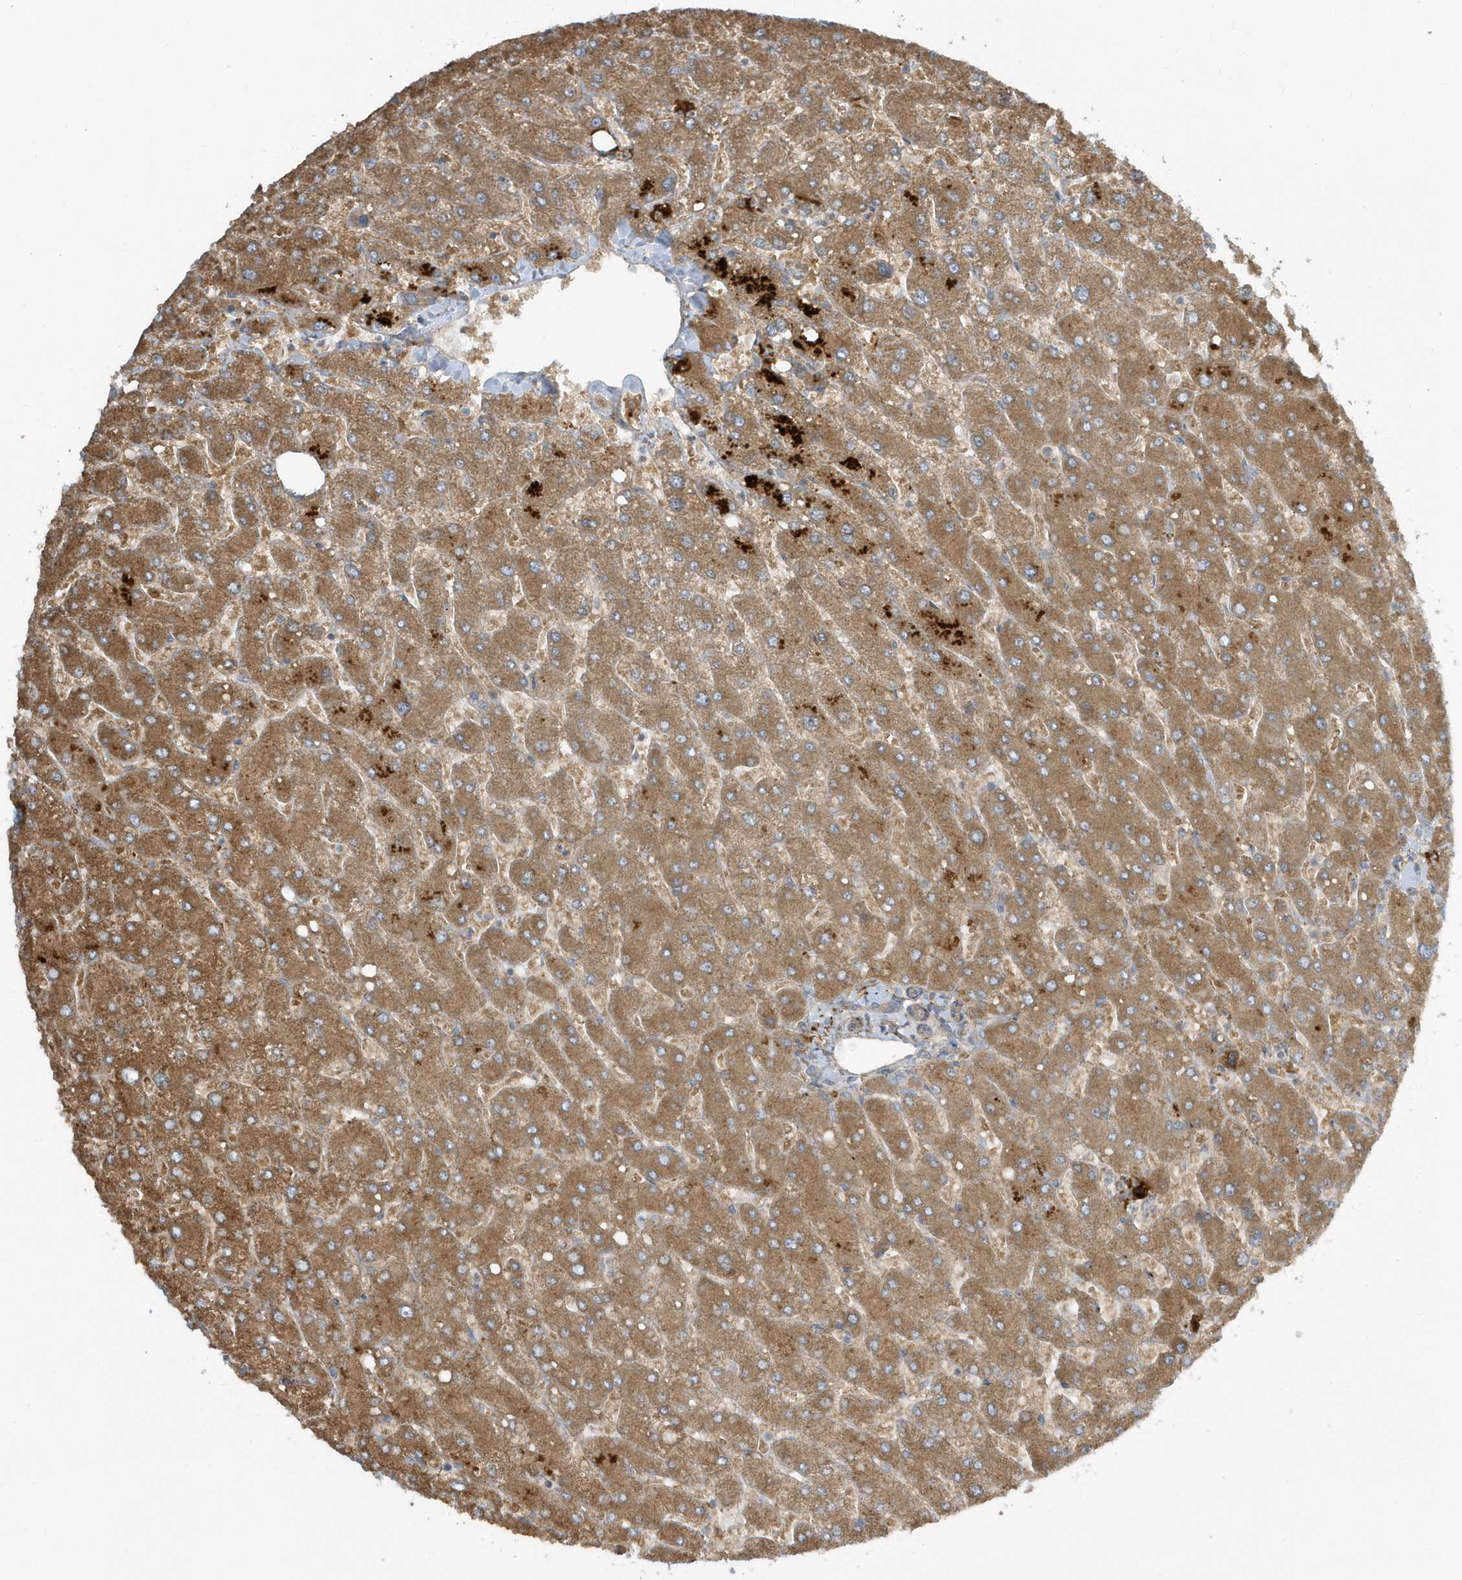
{"staining": {"intensity": "weak", "quantity": "<25%", "location": "cytoplasmic/membranous"}, "tissue": "liver", "cell_type": "Cholangiocytes", "image_type": "normal", "snomed": [{"axis": "morphology", "description": "Normal tissue, NOS"}, {"axis": "topography", "description": "Liver"}], "caption": "Protein analysis of benign liver reveals no significant staining in cholangiocytes. (DAB (3,3'-diaminobenzidine) IHC with hematoxylin counter stain).", "gene": "SLC38A2", "patient": {"sex": "male", "age": 55}}